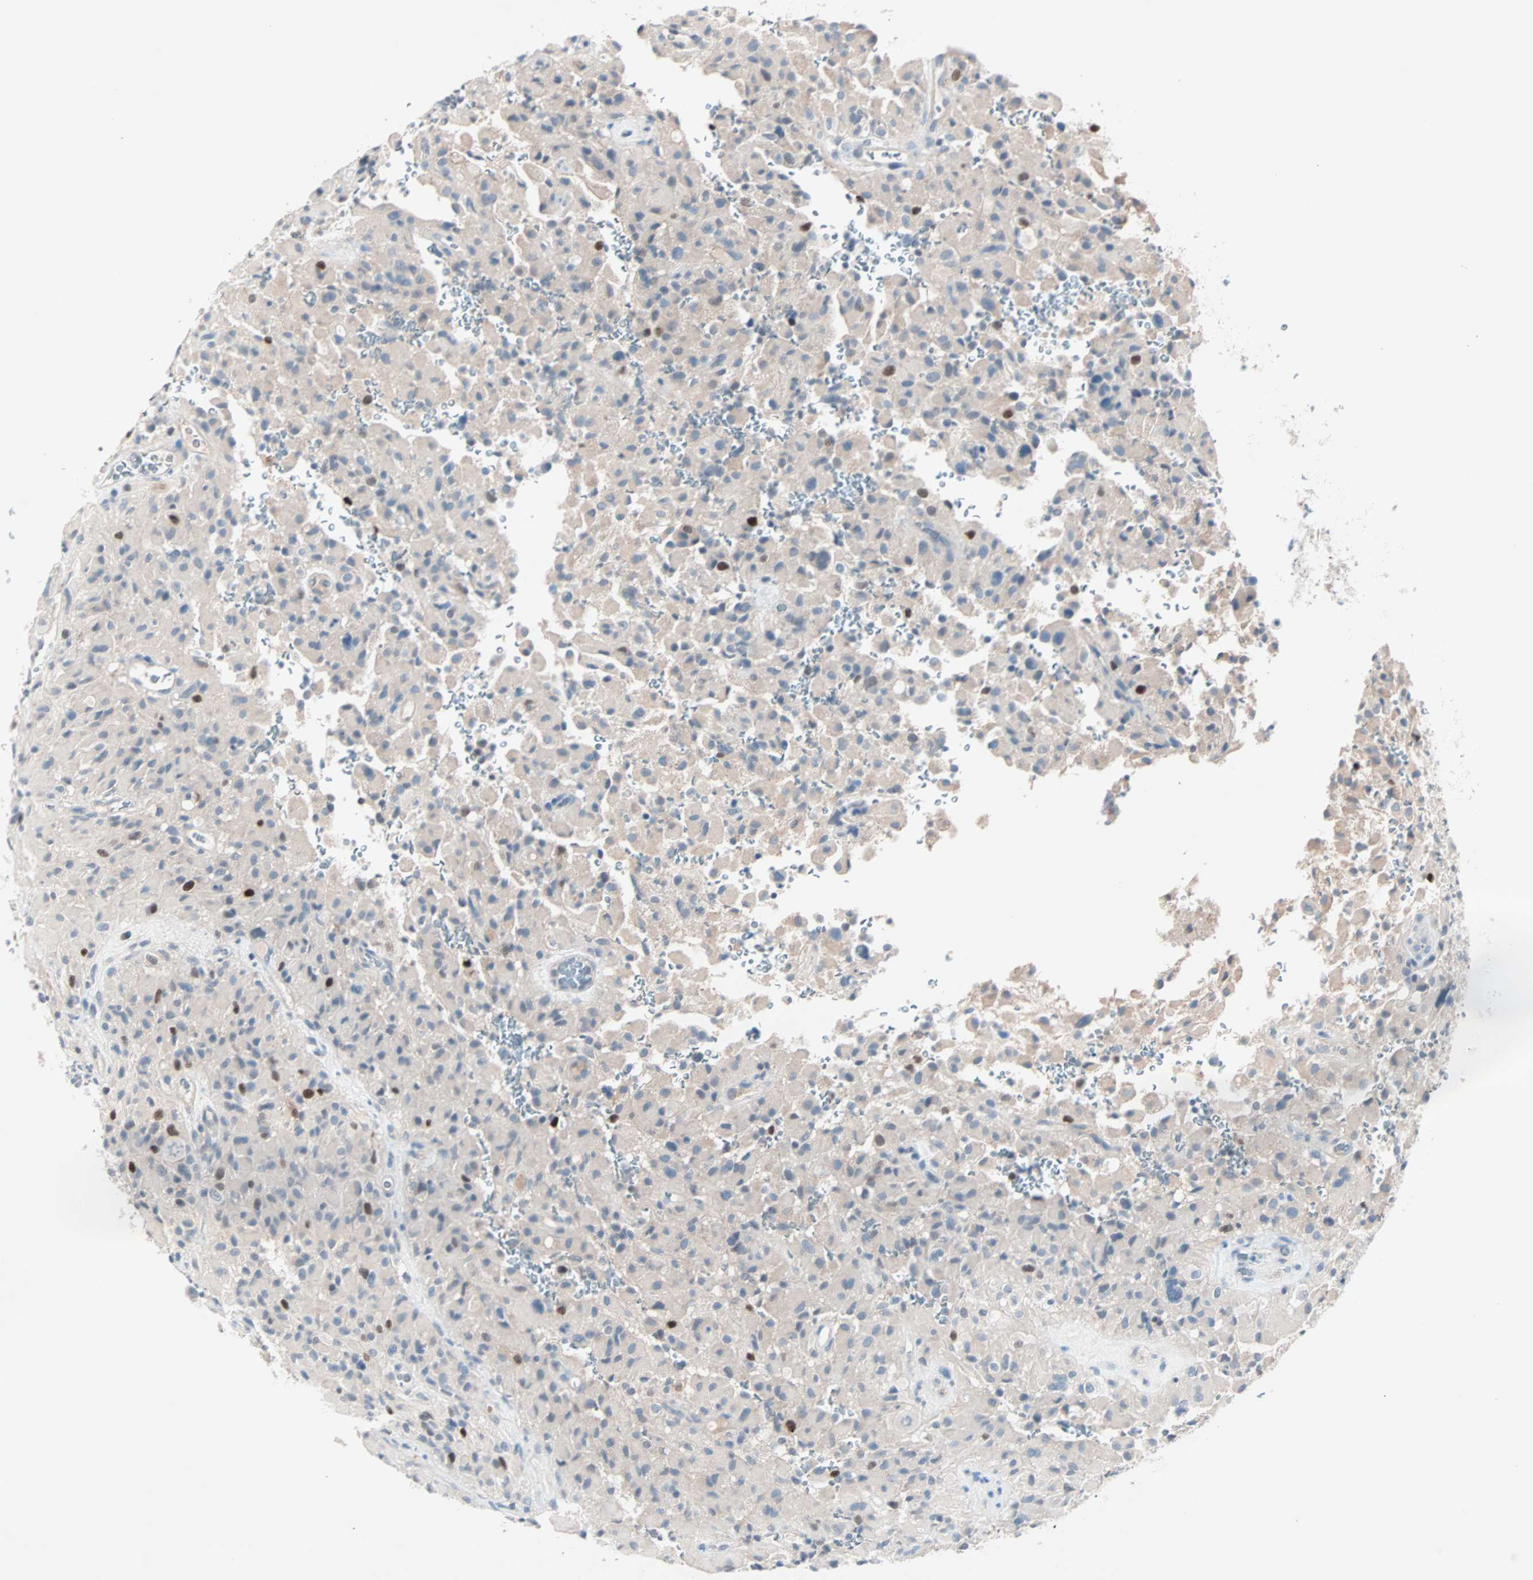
{"staining": {"intensity": "strong", "quantity": "<25%", "location": "nuclear"}, "tissue": "glioma", "cell_type": "Tumor cells", "image_type": "cancer", "snomed": [{"axis": "morphology", "description": "Glioma, malignant, High grade"}, {"axis": "topography", "description": "Brain"}], "caption": "DAB (3,3'-diaminobenzidine) immunohistochemical staining of human malignant glioma (high-grade) reveals strong nuclear protein expression in approximately <25% of tumor cells.", "gene": "CCNE2", "patient": {"sex": "male", "age": 71}}